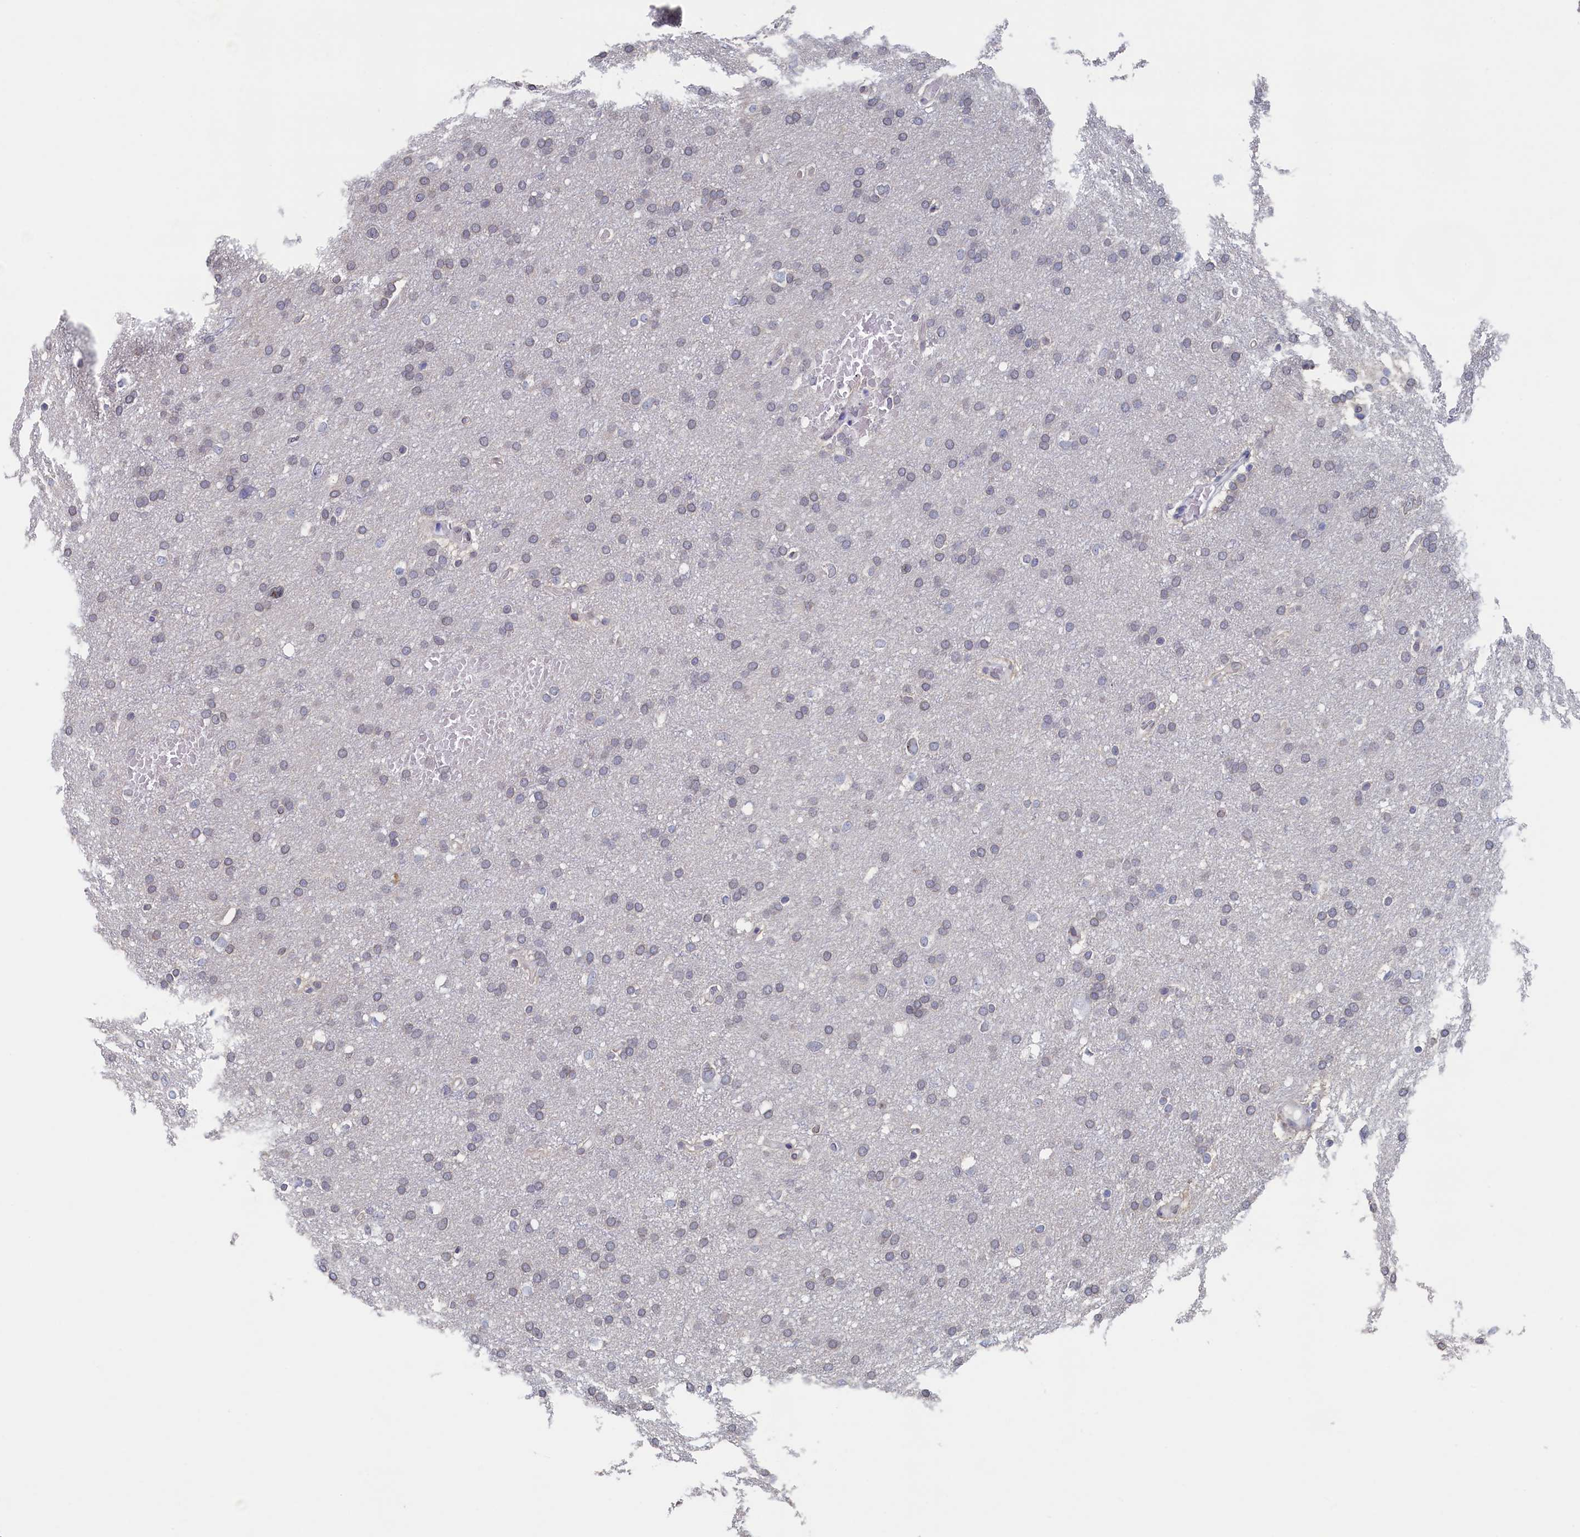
{"staining": {"intensity": "negative", "quantity": "none", "location": "none"}, "tissue": "glioma", "cell_type": "Tumor cells", "image_type": "cancer", "snomed": [{"axis": "morphology", "description": "Glioma, malignant, High grade"}, {"axis": "topography", "description": "Cerebral cortex"}], "caption": "Immunohistochemistry (IHC) of human glioma displays no staining in tumor cells.", "gene": "C11orf54", "patient": {"sex": "female", "age": 36}}